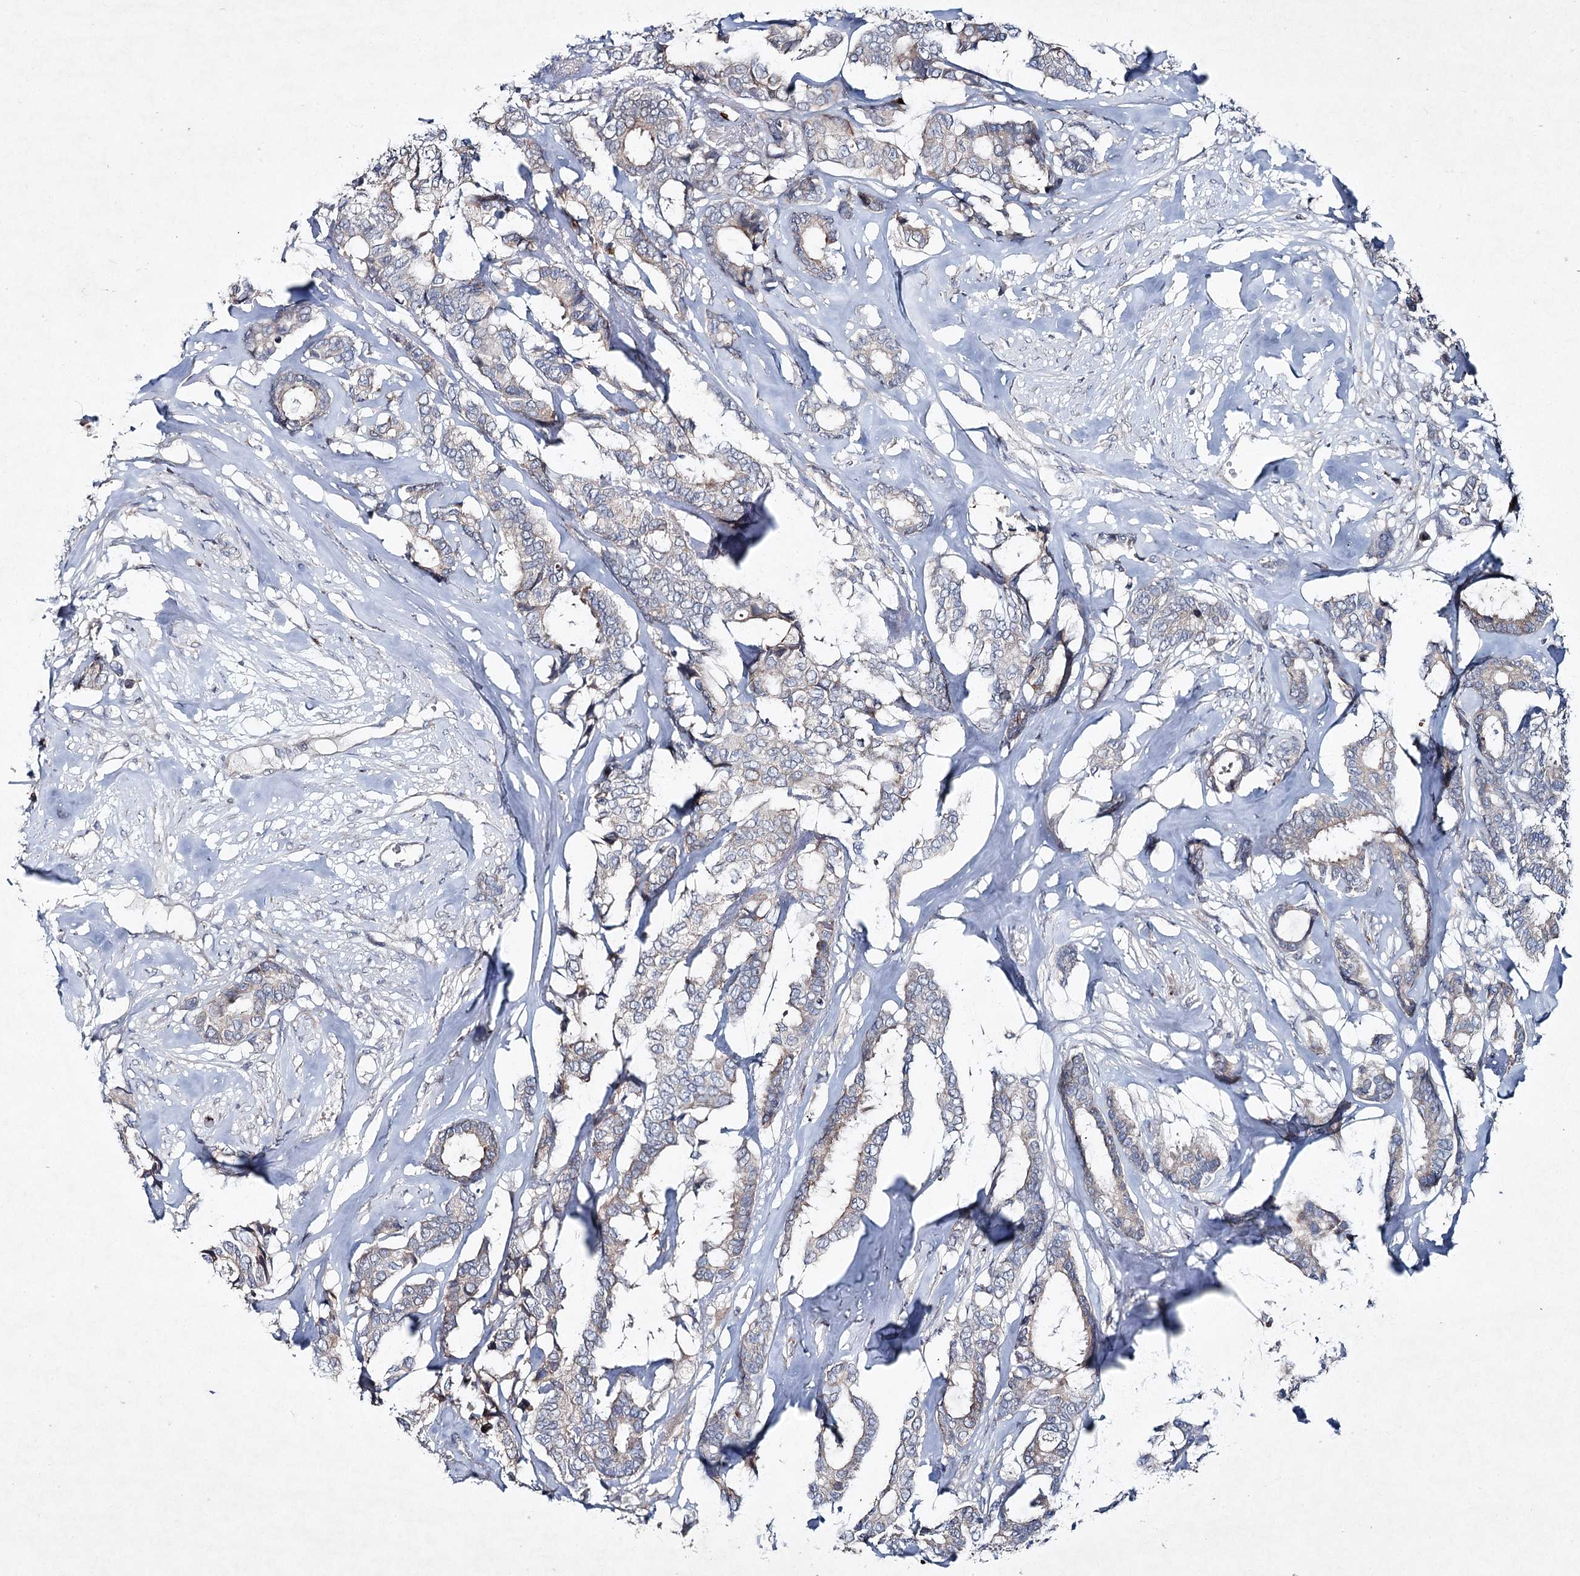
{"staining": {"intensity": "weak", "quantity": "25%-75%", "location": "cytoplasmic/membranous"}, "tissue": "breast cancer", "cell_type": "Tumor cells", "image_type": "cancer", "snomed": [{"axis": "morphology", "description": "Duct carcinoma"}, {"axis": "topography", "description": "Breast"}], "caption": "Immunohistochemical staining of breast infiltrating ductal carcinoma demonstrates weak cytoplasmic/membranous protein expression in approximately 25%-75% of tumor cells.", "gene": "PLA2G12A", "patient": {"sex": "female", "age": 87}}